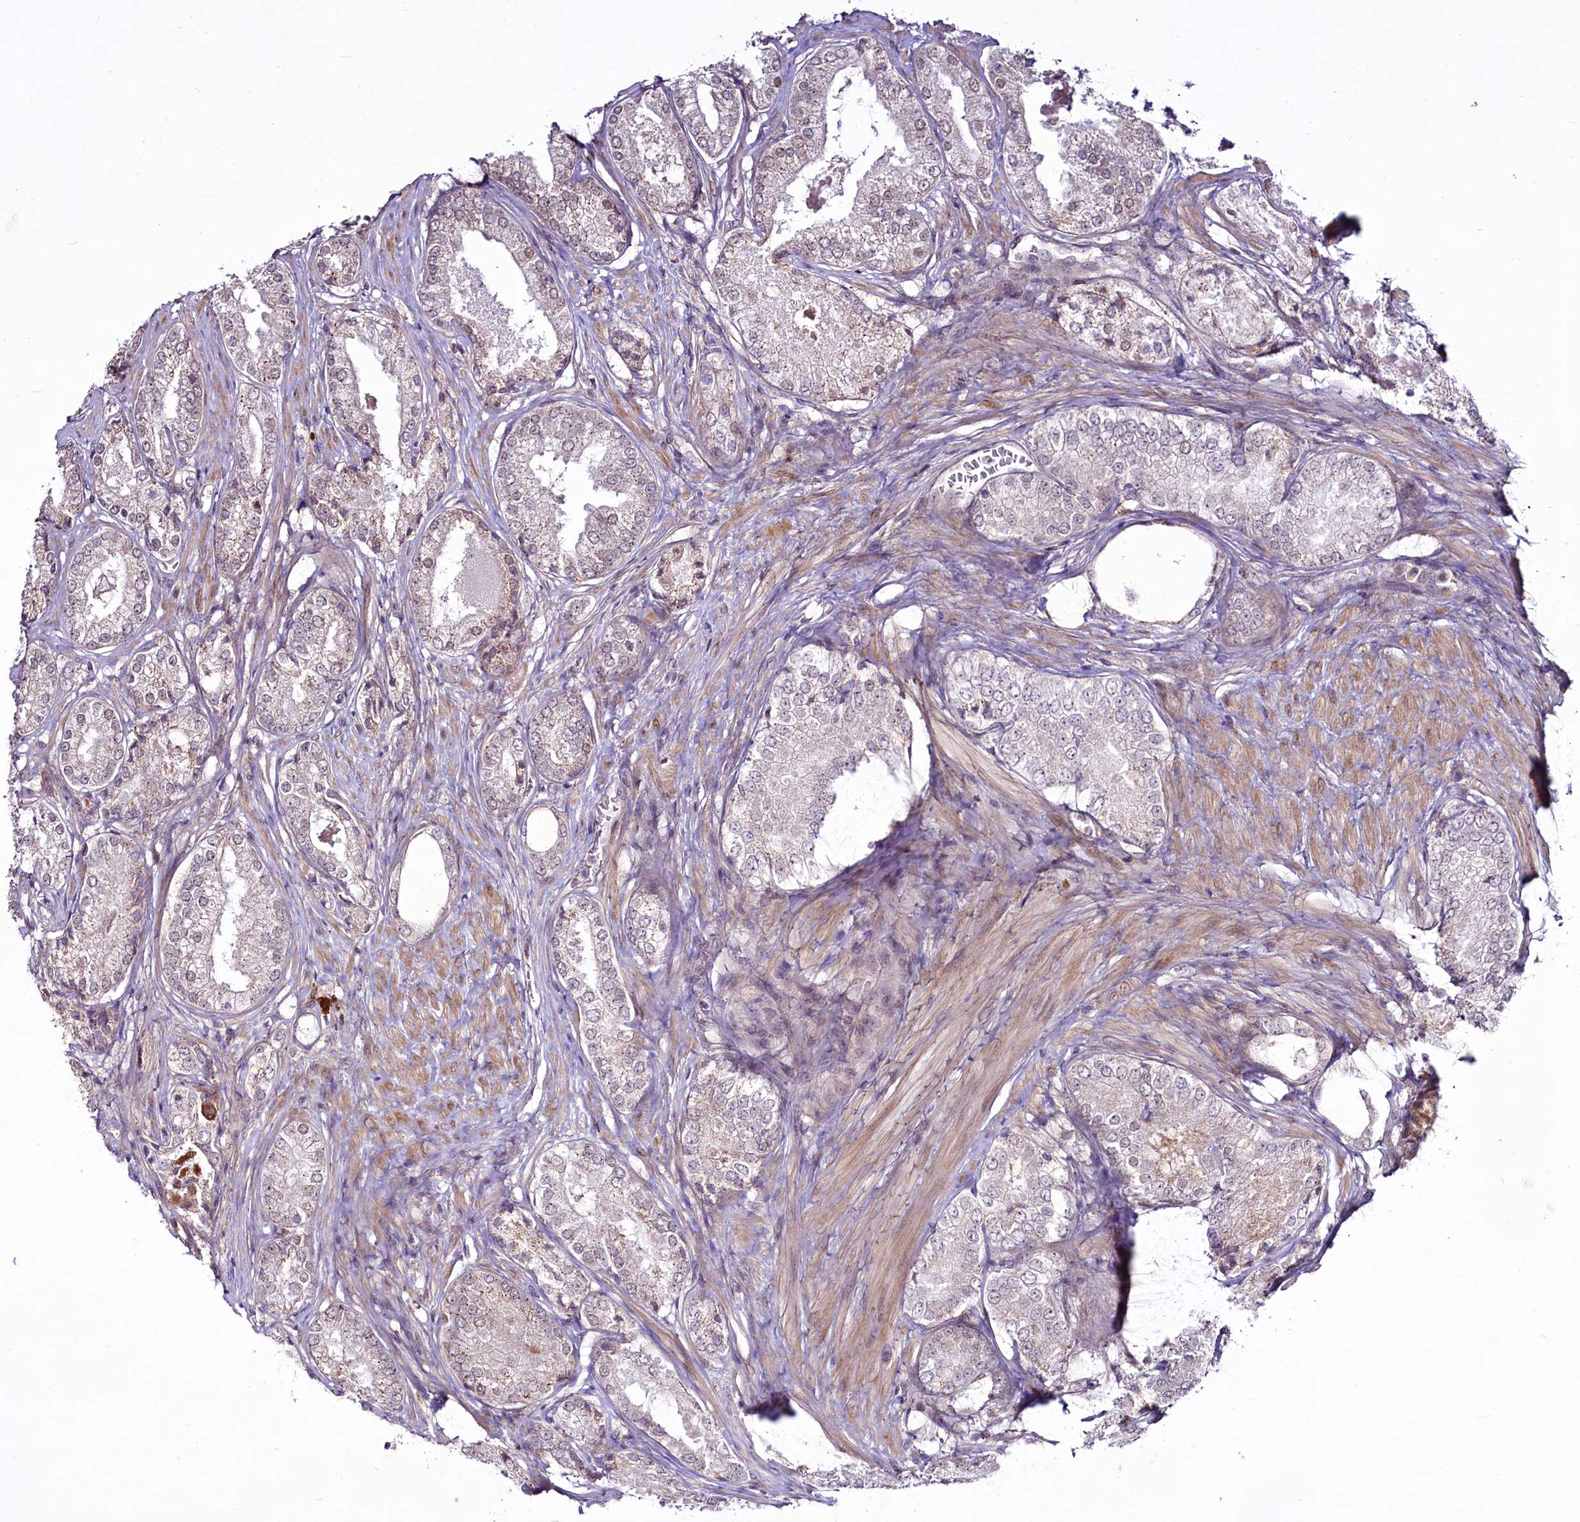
{"staining": {"intensity": "weak", "quantity": "25%-75%", "location": "nuclear"}, "tissue": "prostate cancer", "cell_type": "Tumor cells", "image_type": "cancer", "snomed": [{"axis": "morphology", "description": "Adenocarcinoma, Low grade"}, {"axis": "topography", "description": "Prostate"}], "caption": "This image reveals immunohistochemistry staining of prostate adenocarcinoma (low-grade), with low weak nuclear expression in about 25%-75% of tumor cells.", "gene": "RSBN1", "patient": {"sex": "male", "age": 68}}